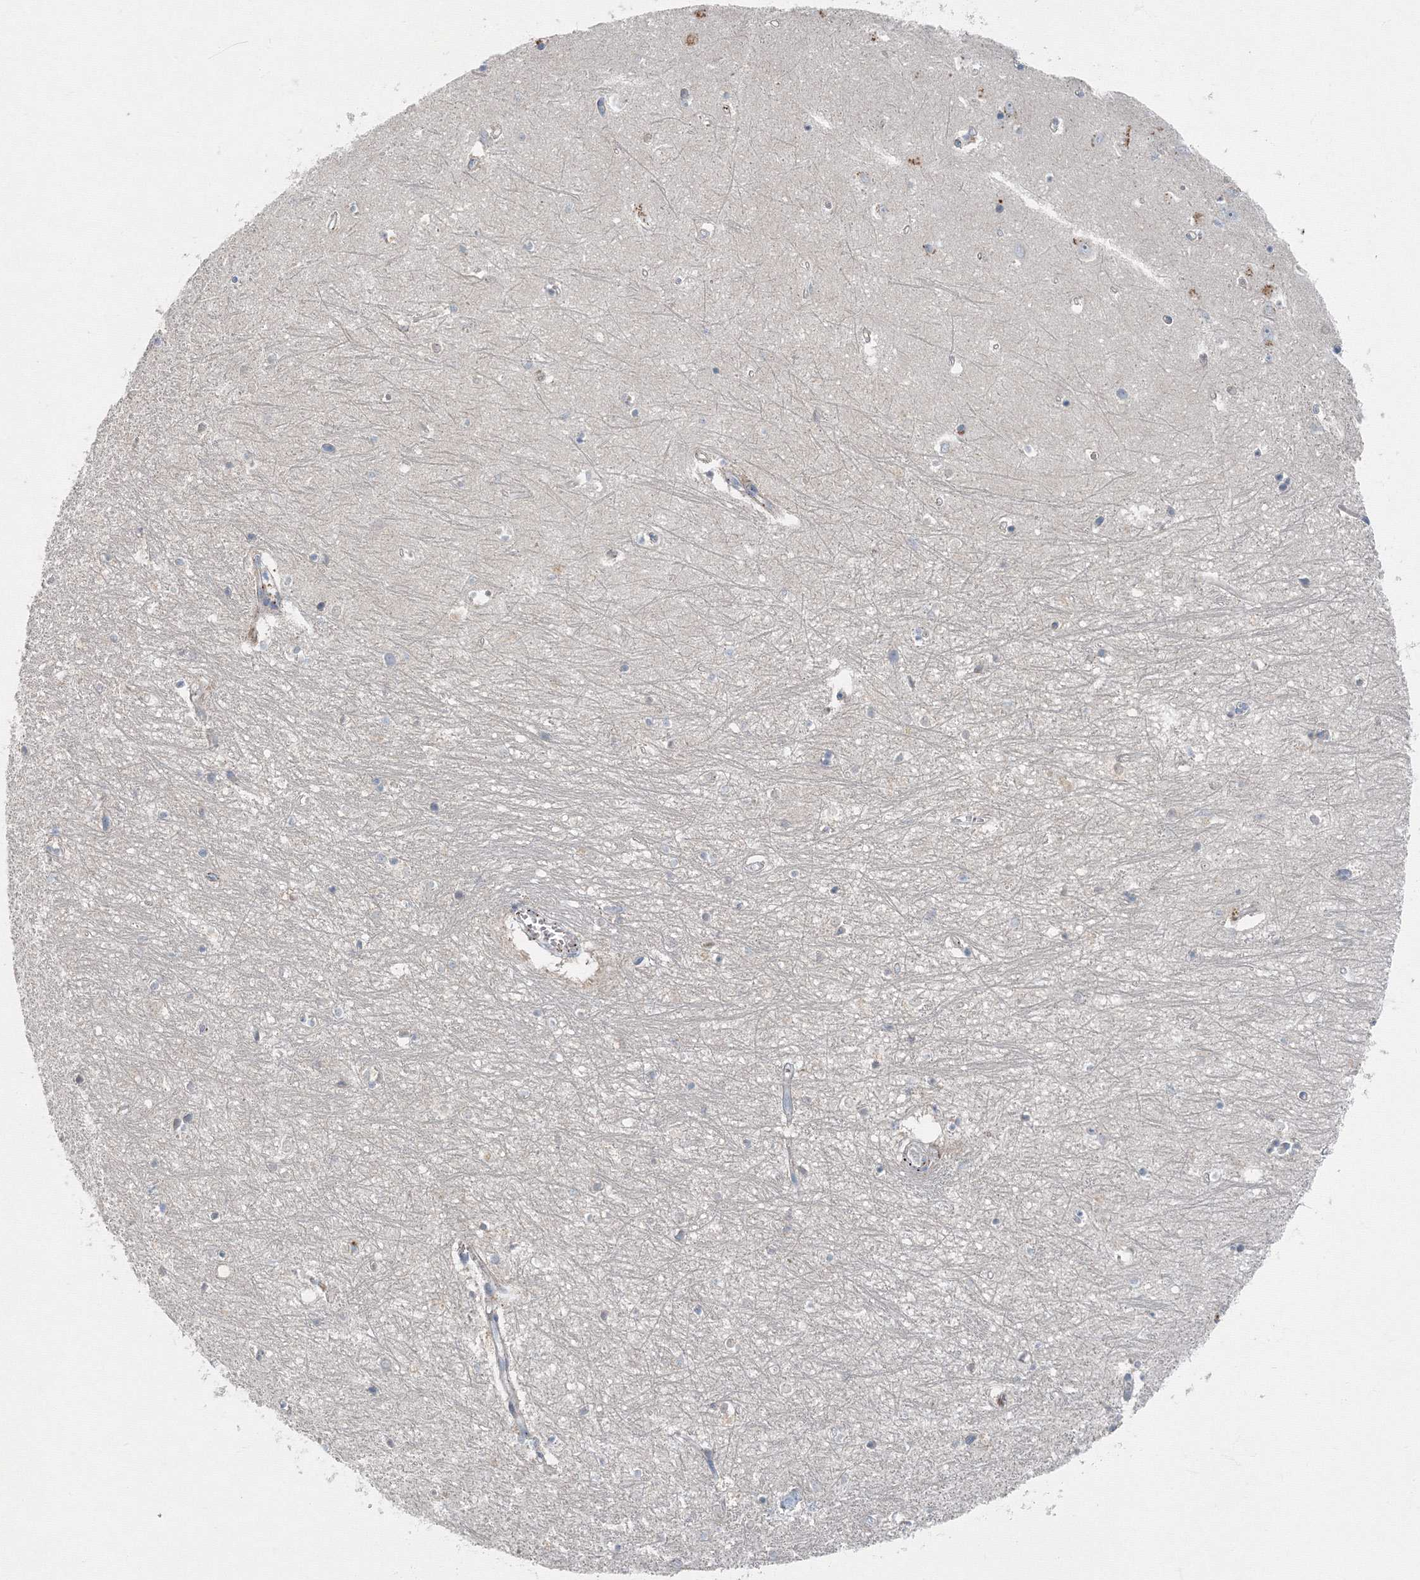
{"staining": {"intensity": "negative", "quantity": "none", "location": "none"}, "tissue": "hippocampus", "cell_type": "Glial cells", "image_type": "normal", "snomed": [{"axis": "morphology", "description": "Normal tissue, NOS"}, {"axis": "topography", "description": "Hippocampus"}], "caption": "IHC histopathology image of benign hippocampus: hippocampus stained with DAB demonstrates no significant protein positivity in glial cells. (Brightfield microscopy of DAB (3,3'-diaminobenzidine) IHC at high magnification).", "gene": "AASDH", "patient": {"sex": "female", "age": 64}}